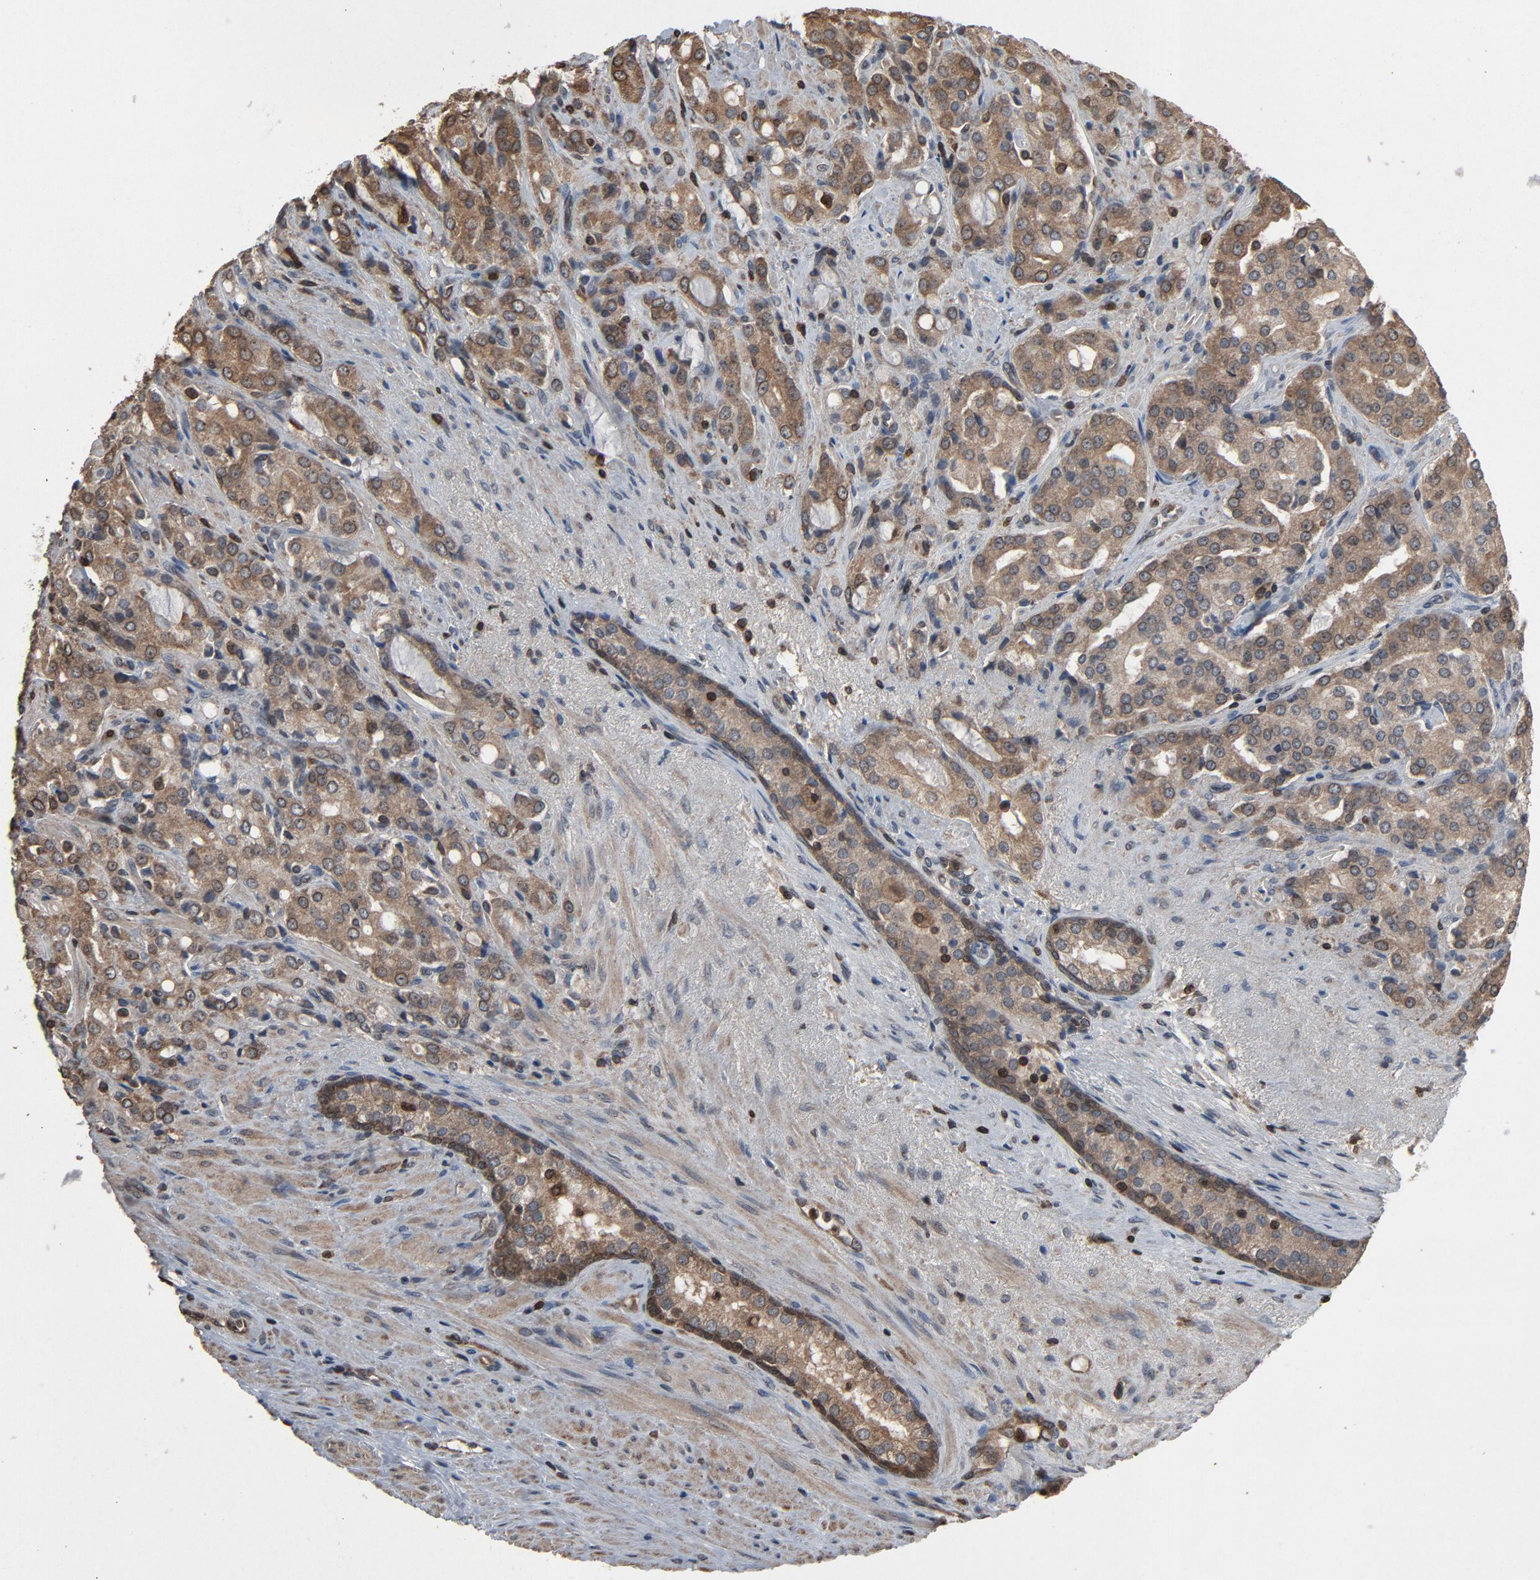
{"staining": {"intensity": "weak", "quantity": "25%-75%", "location": "cytoplasmic/membranous,nuclear"}, "tissue": "prostate cancer", "cell_type": "Tumor cells", "image_type": "cancer", "snomed": [{"axis": "morphology", "description": "Adenocarcinoma, High grade"}, {"axis": "topography", "description": "Prostate"}], "caption": "This micrograph shows IHC staining of prostate cancer, with low weak cytoplasmic/membranous and nuclear positivity in approximately 25%-75% of tumor cells.", "gene": "UBE2D1", "patient": {"sex": "male", "age": 72}}